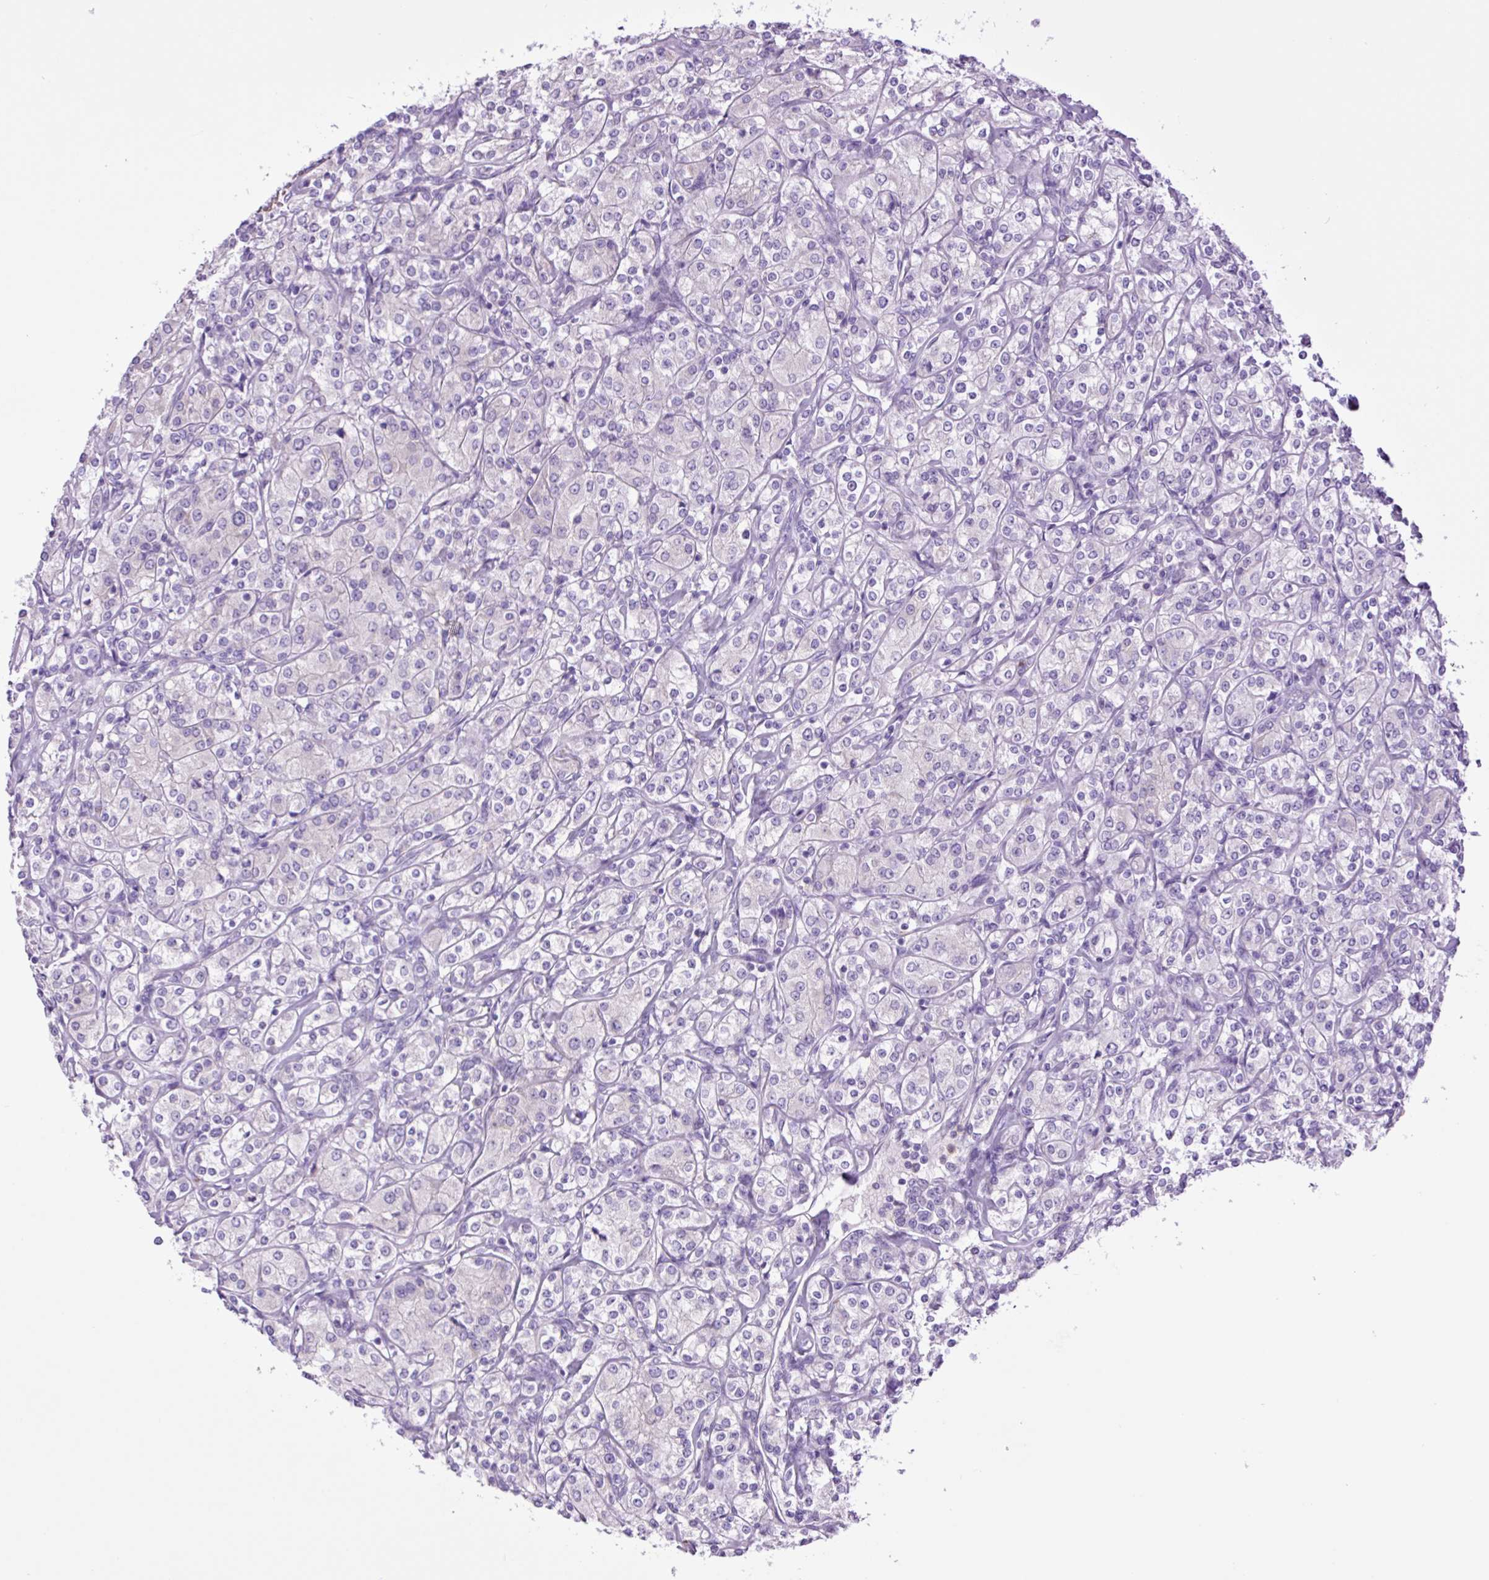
{"staining": {"intensity": "negative", "quantity": "none", "location": "none"}, "tissue": "renal cancer", "cell_type": "Tumor cells", "image_type": "cancer", "snomed": [{"axis": "morphology", "description": "Adenocarcinoma, NOS"}, {"axis": "topography", "description": "Kidney"}], "caption": "An IHC photomicrograph of renal adenocarcinoma is shown. There is no staining in tumor cells of renal adenocarcinoma.", "gene": "MFSD3", "patient": {"sex": "male", "age": 77}}